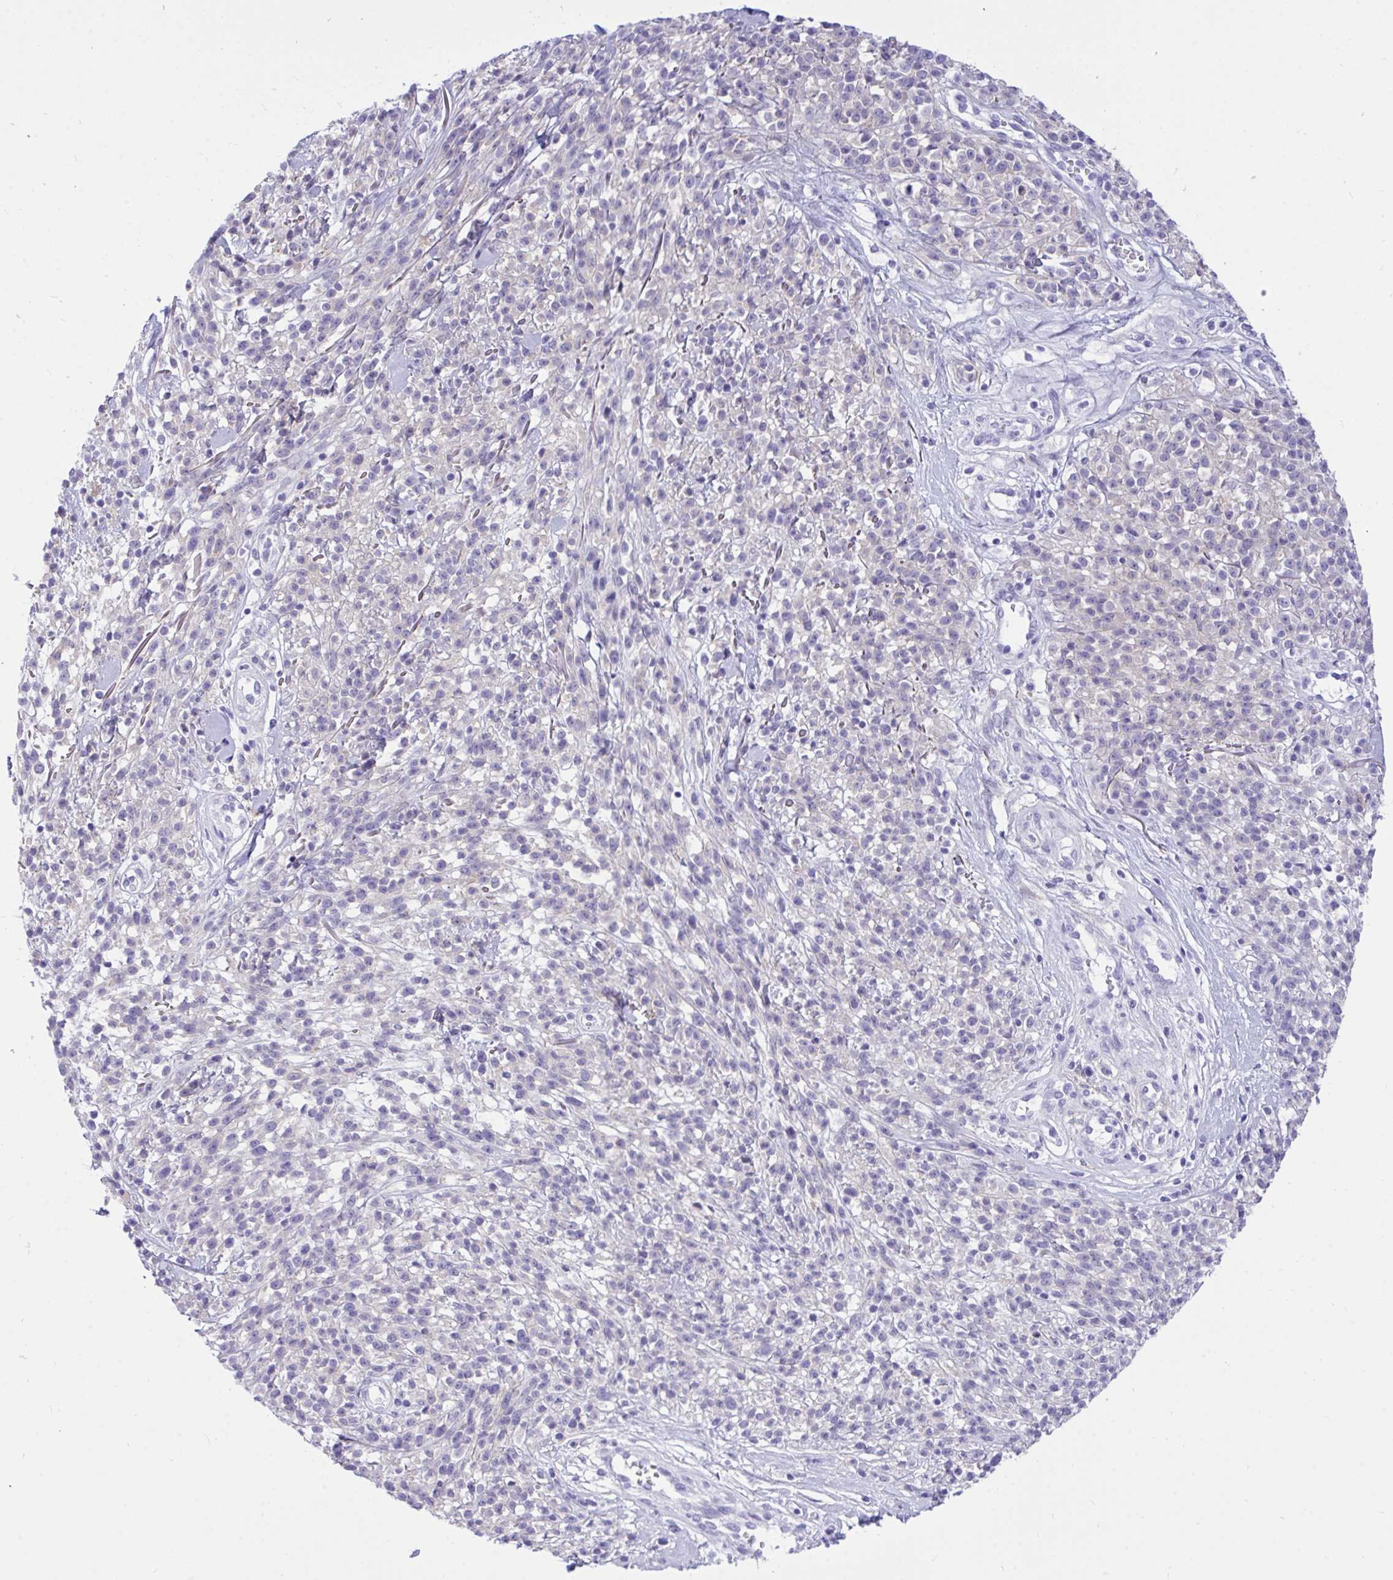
{"staining": {"intensity": "negative", "quantity": "none", "location": "none"}, "tissue": "melanoma", "cell_type": "Tumor cells", "image_type": "cancer", "snomed": [{"axis": "morphology", "description": "Malignant melanoma, NOS"}, {"axis": "topography", "description": "Skin"}, {"axis": "topography", "description": "Skin of trunk"}], "caption": "Immunohistochemistry photomicrograph of neoplastic tissue: human melanoma stained with DAB (3,3'-diaminobenzidine) exhibits no significant protein positivity in tumor cells.", "gene": "TLN2", "patient": {"sex": "male", "age": 74}}